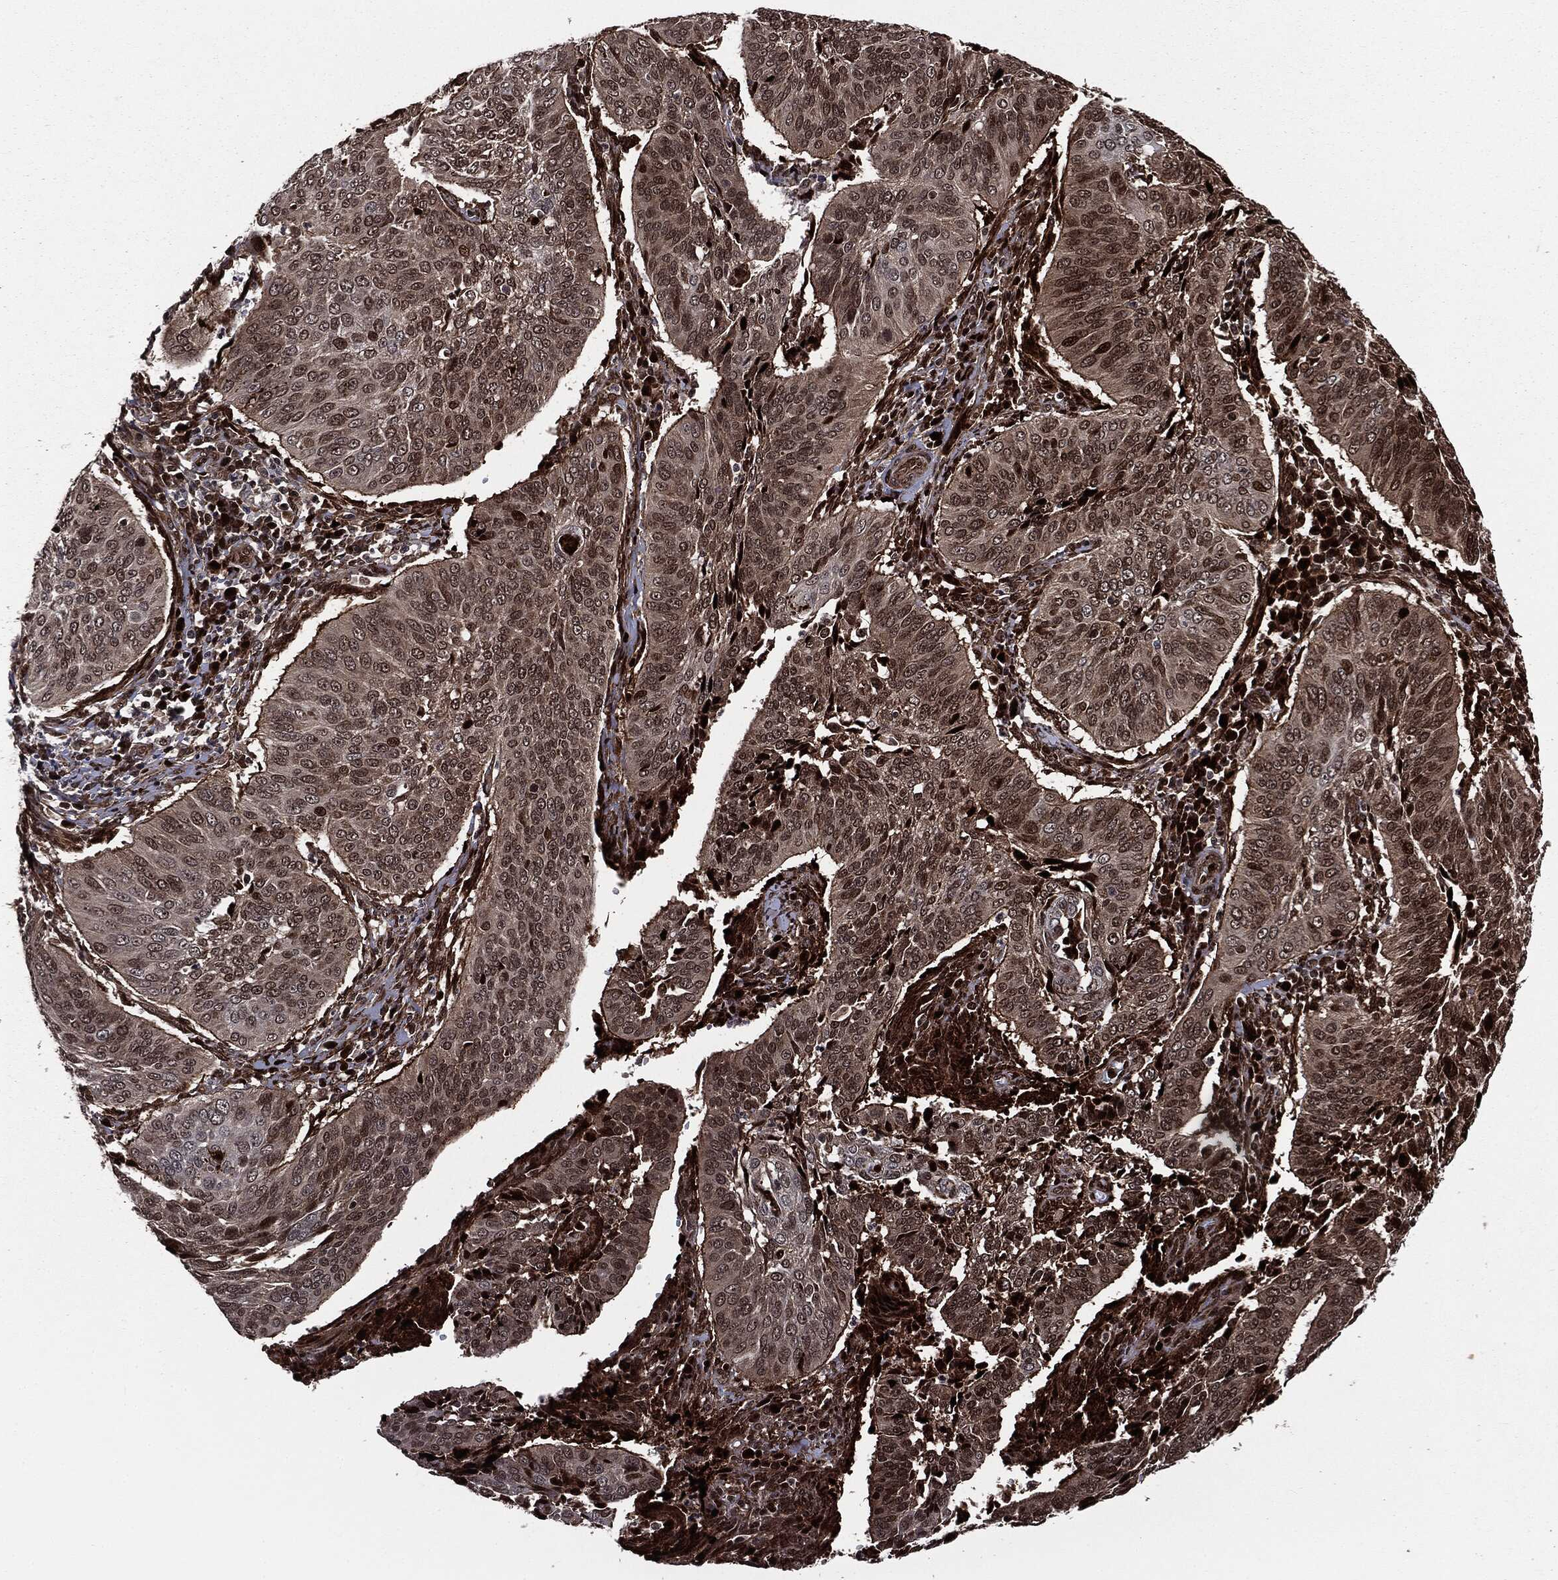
{"staining": {"intensity": "strong", "quantity": "<25%", "location": "cytoplasmic/membranous,nuclear"}, "tissue": "cervical cancer", "cell_type": "Tumor cells", "image_type": "cancer", "snomed": [{"axis": "morphology", "description": "Normal tissue, NOS"}, {"axis": "morphology", "description": "Squamous cell carcinoma, NOS"}, {"axis": "topography", "description": "Cervix"}], "caption": "Tumor cells display medium levels of strong cytoplasmic/membranous and nuclear expression in approximately <25% of cells in human cervical cancer.", "gene": "SMAD4", "patient": {"sex": "female", "age": 39}}